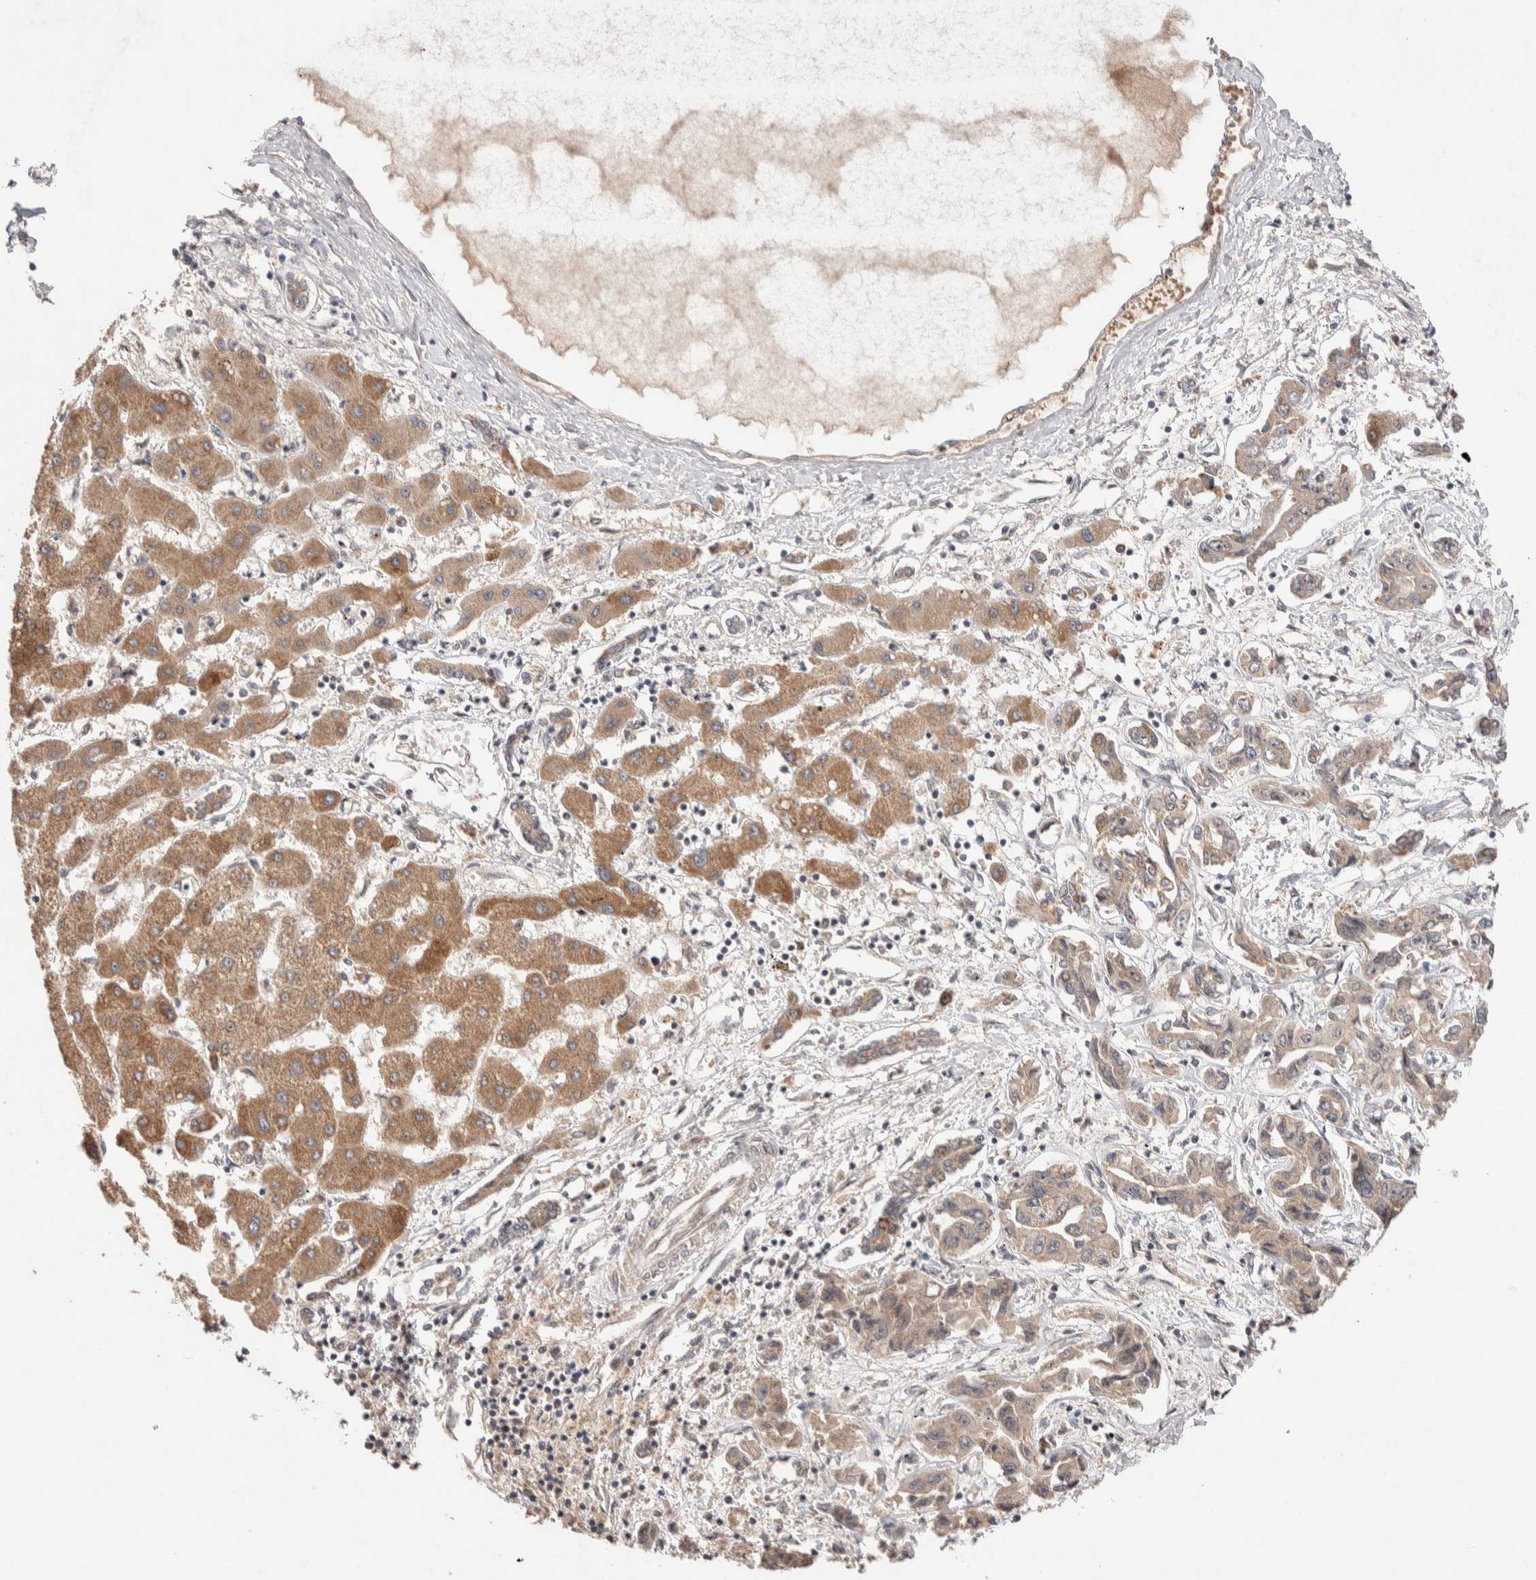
{"staining": {"intensity": "weak", "quantity": ">75%", "location": "cytoplasmic/membranous"}, "tissue": "liver cancer", "cell_type": "Tumor cells", "image_type": "cancer", "snomed": [{"axis": "morphology", "description": "Cholangiocarcinoma"}, {"axis": "topography", "description": "Liver"}], "caption": "Weak cytoplasmic/membranous protein positivity is identified in about >75% of tumor cells in liver cholangiocarcinoma.", "gene": "PRDM15", "patient": {"sex": "male", "age": 59}}